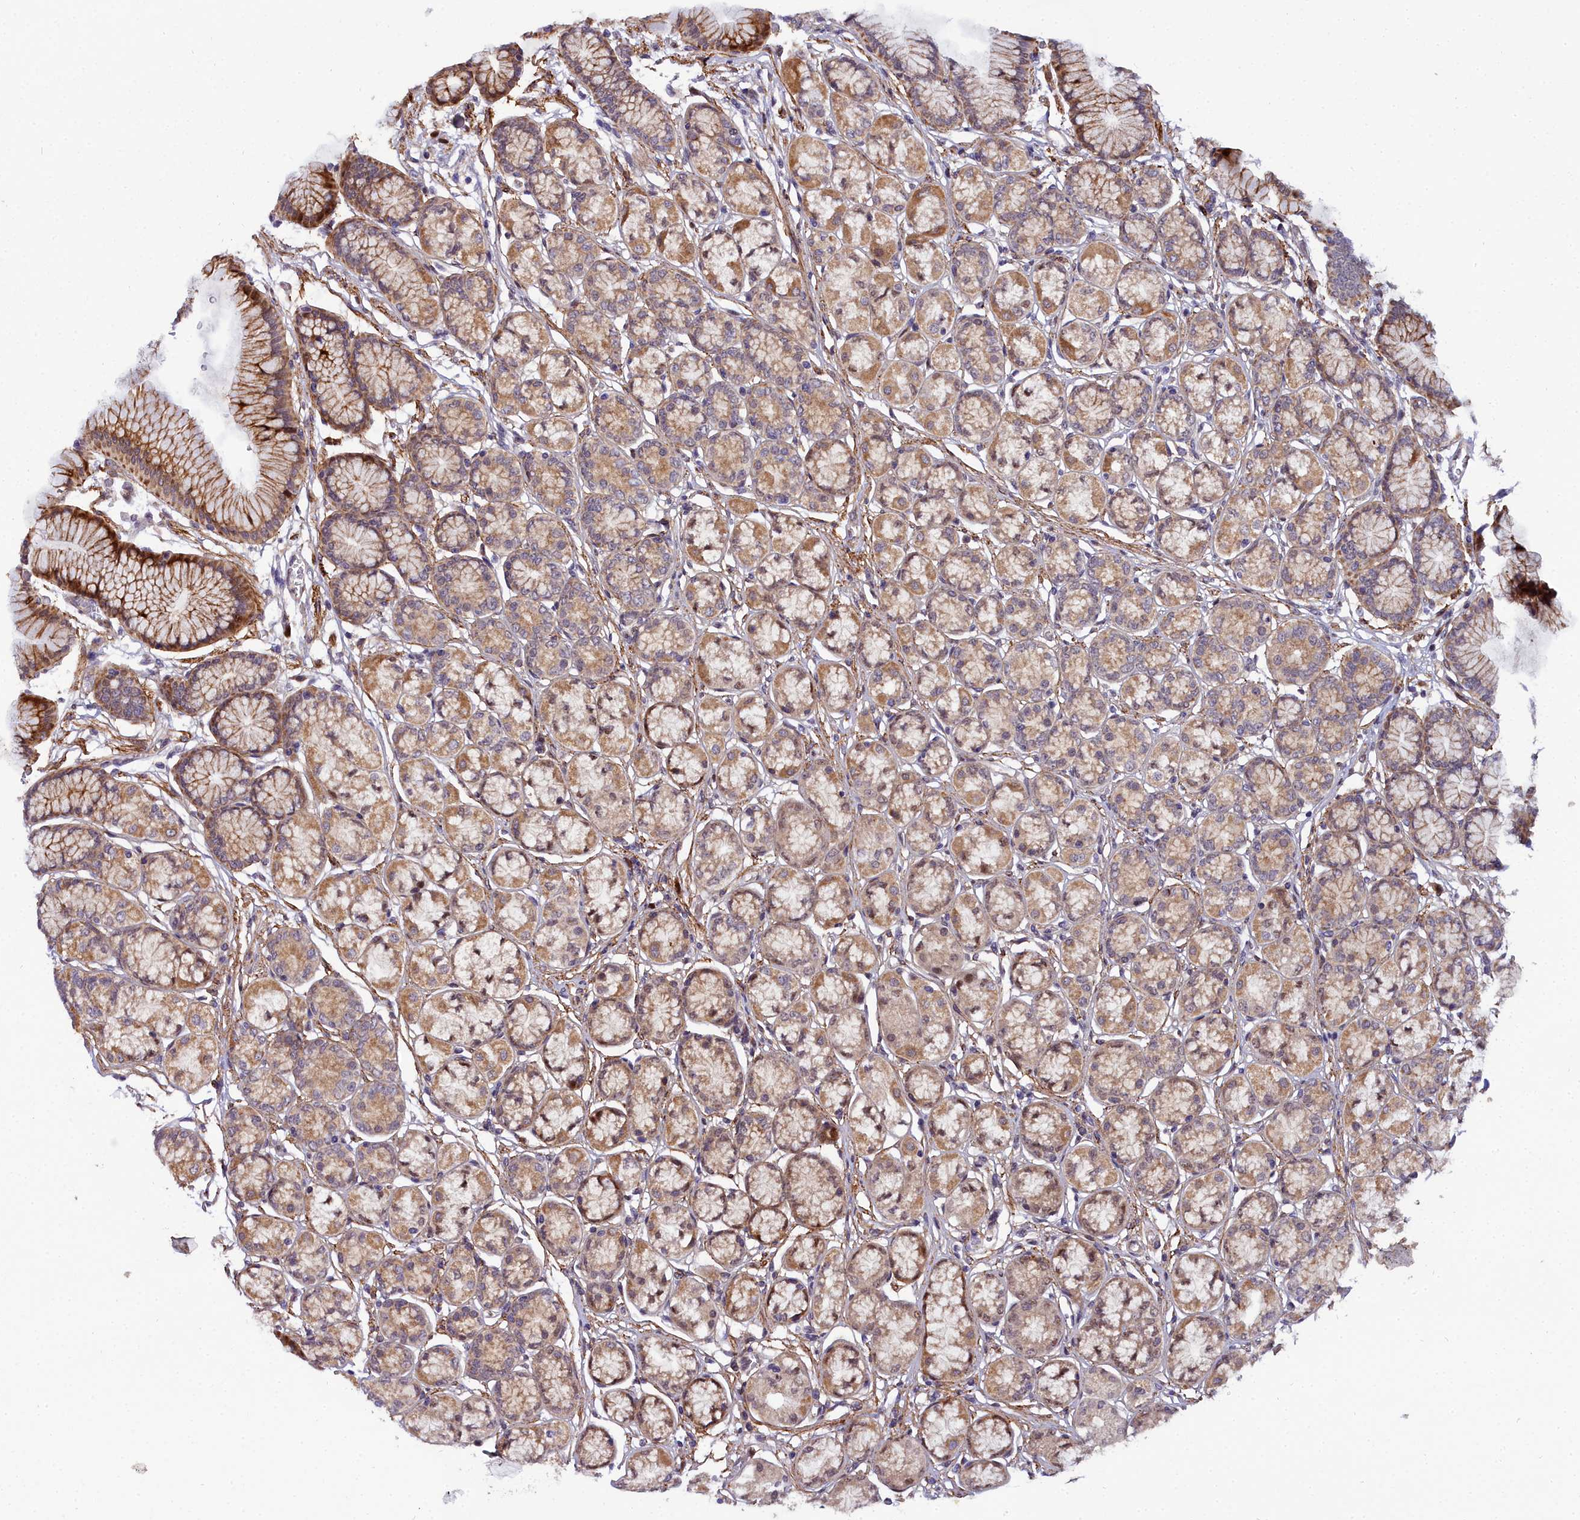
{"staining": {"intensity": "strong", "quantity": ">75%", "location": "cytoplasmic/membranous,nuclear"}, "tissue": "stomach", "cell_type": "Glandular cells", "image_type": "normal", "snomed": [{"axis": "morphology", "description": "Normal tissue, NOS"}, {"axis": "morphology", "description": "Adenocarcinoma, NOS"}, {"axis": "morphology", "description": "Adenocarcinoma, High grade"}, {"axis": "topography", "description": "Stomach, upper"}, {"axis": "topography", "description": "Stomach"}], "caption": "About >75% of glandular cells in normal human stomach demonstrate strong cytoplasmic/membranous,nuclear protein staining as visualized by brown immunohistochemical staining.", "gene": "MRPS11", "patient": {"sex": "female", "age": 65}}